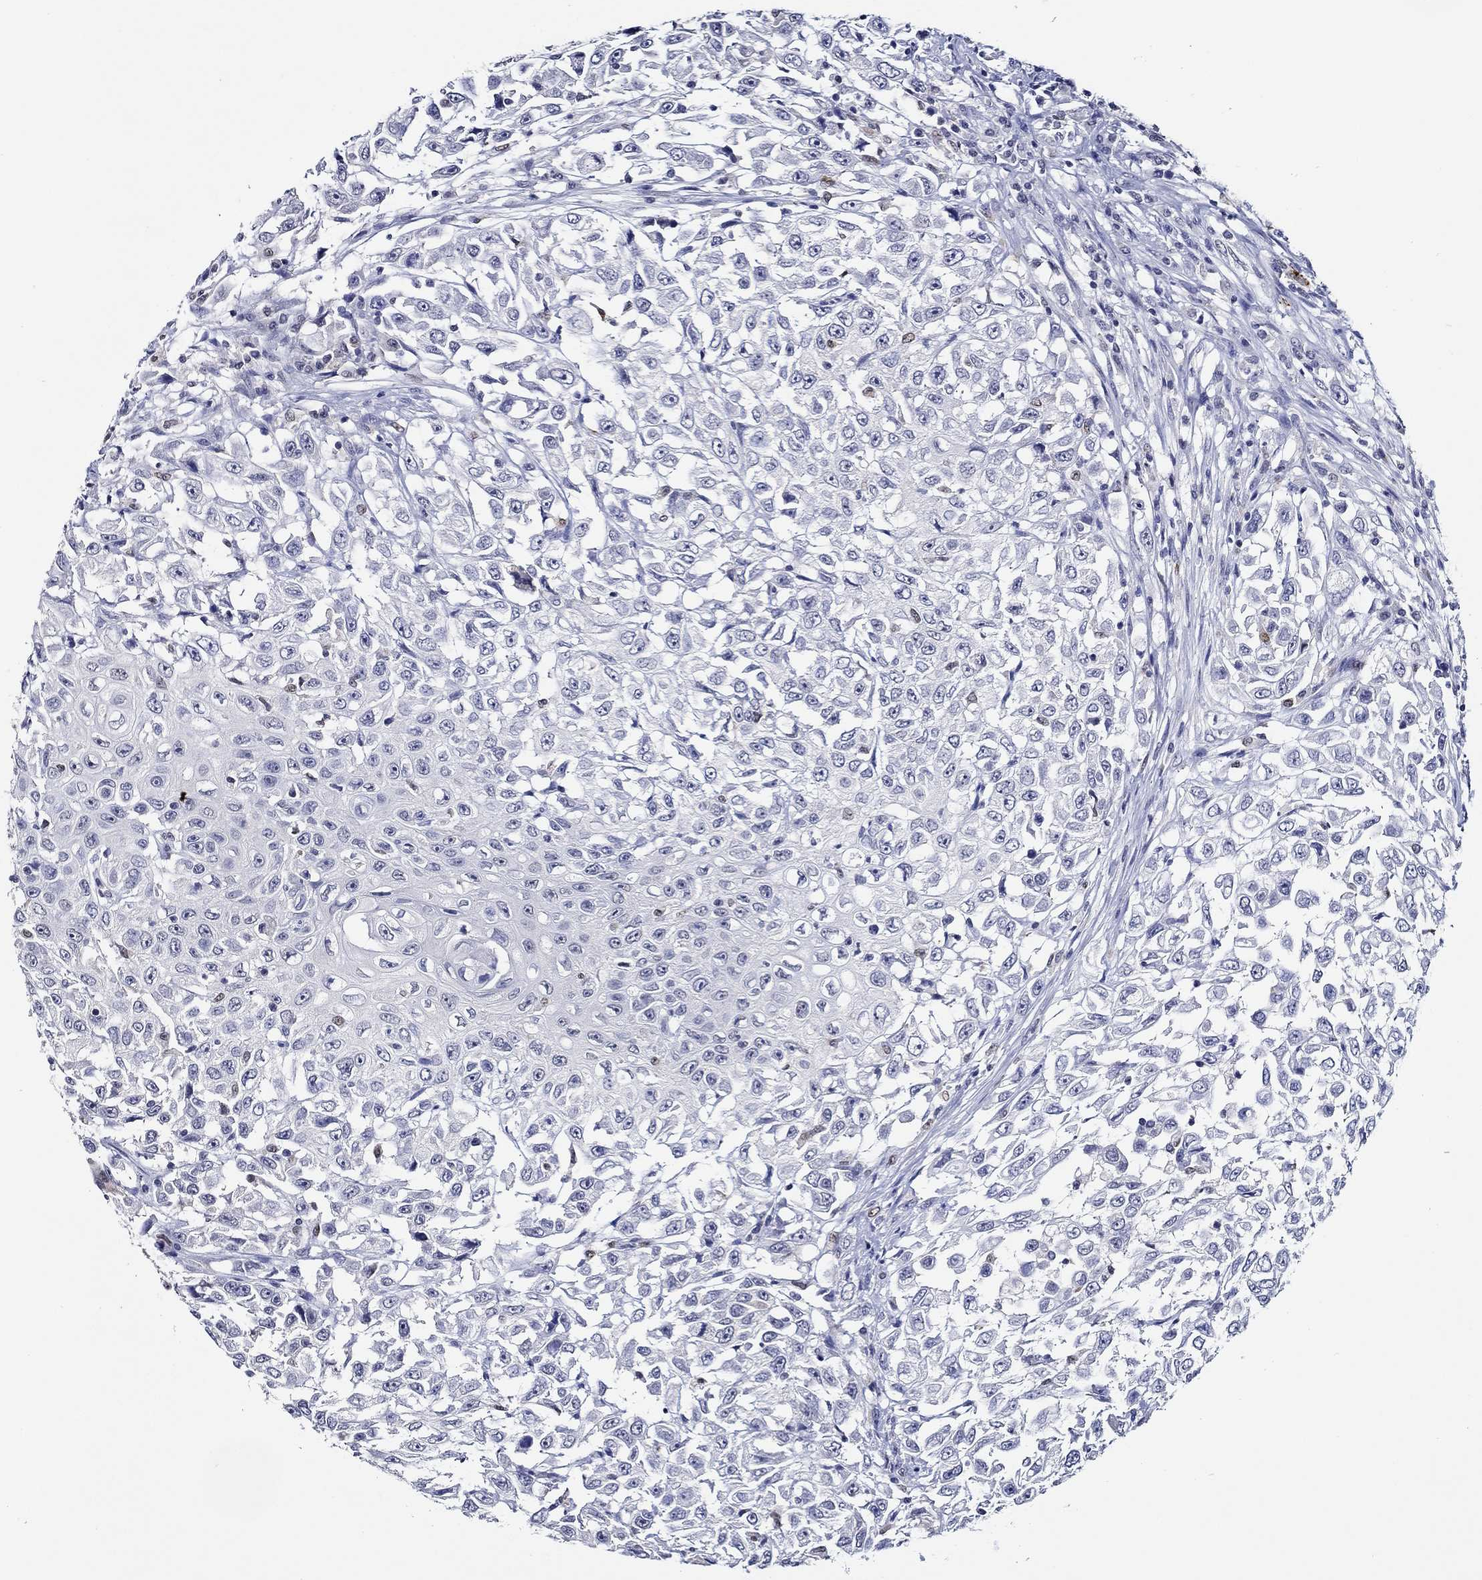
{"staining": {"intensity": "negative", "quantity": "none", "location": "none"}, "tissue": "urothelial cancer", "cell_type": "Tumor cells", "image_type": "cancer", "snomed": [{"axis": "morphology", "description": "Urothelial carcinoma, High grade"}, {"axis": "topography", "description": "Urinary bladder"}], "caption": "A high-resolution micrograph shows IHC staining of urothelial cancer, which reveals no significant staining in tumor cells.", "gene": "GATA2", "patient": {"sex": "female", "age": 56}}